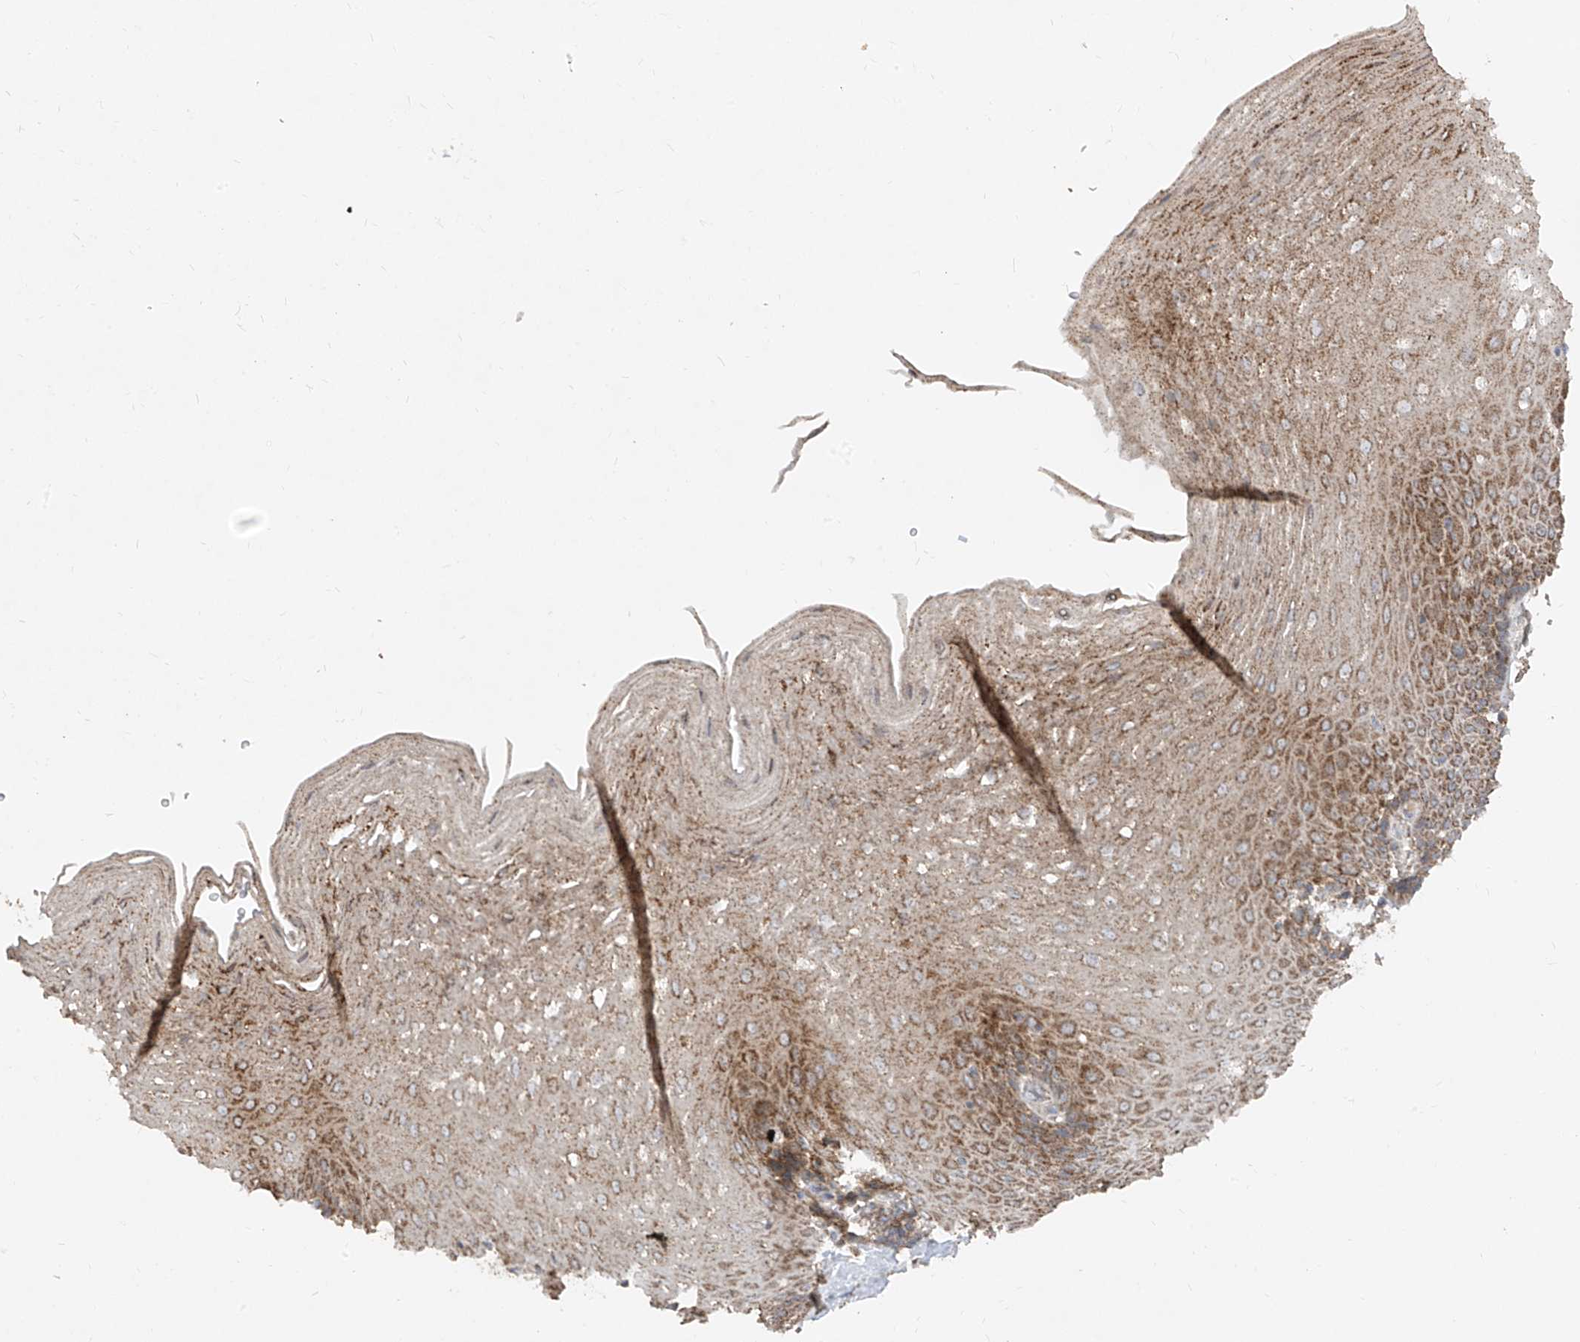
{"staining": {"intensity": "moderate", "quantity": ">75%", "location": "cytoplasmic/membranous"}, "tissue": "esophagus", "cell_type": "Squamous epithelial cells", "image_type": "normal", "snomed": [{"axis": "morphology", "description": "Normal tissue, NOS"}, {"axis": "topography", "description": "Esophagus"}], "caption": "Immunohistochemistry histopathology image of normal esophagus: esophagus stained using IHC shows medium levels of moderate protein expression localized specifically in the cytoplasmic/membranous of squamous epithelial cells, appearing as a cytoplasmic/membranous brown color.", "gene": "ABCD3", "patient": {"sex": "female", "age": 66}}